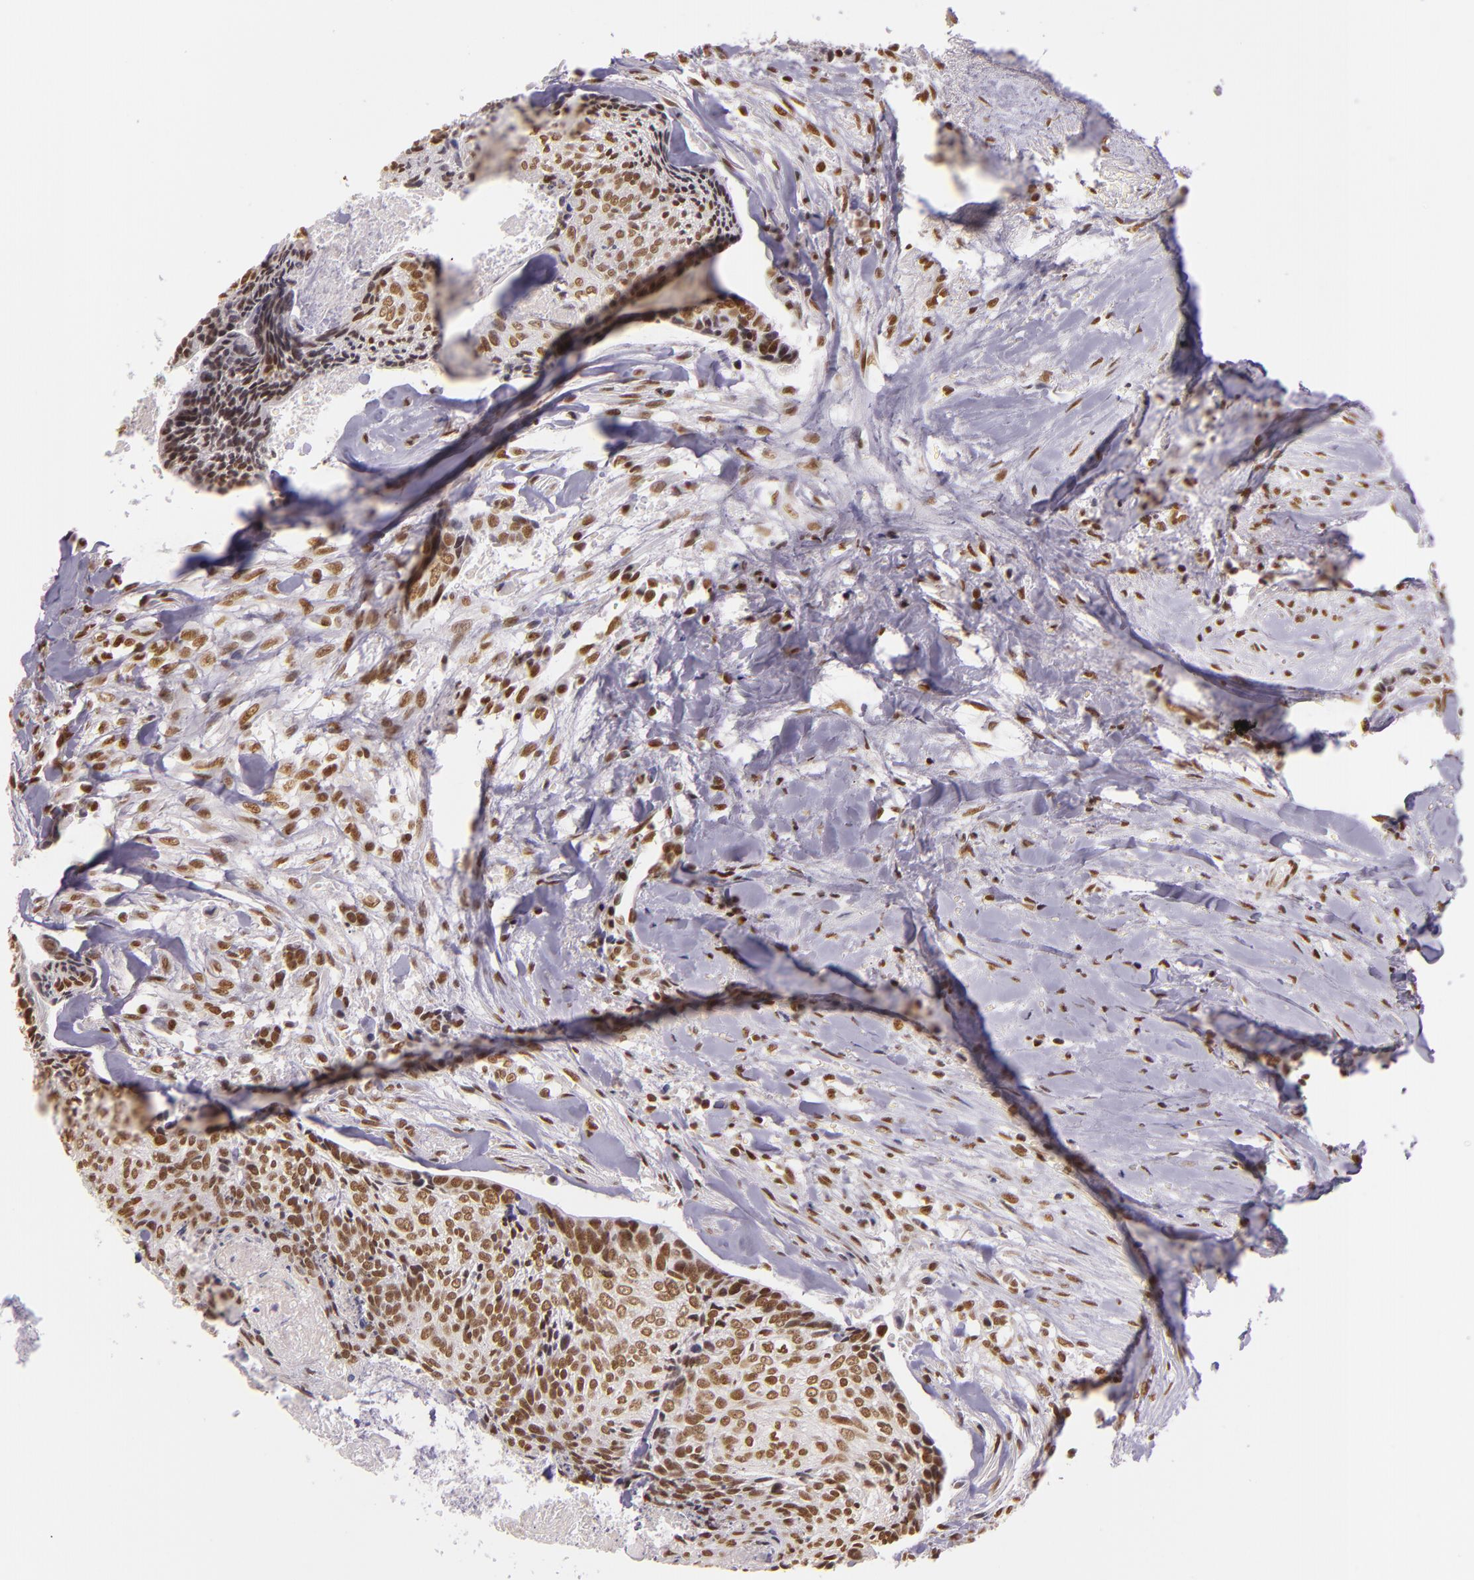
{"staining": {"intensity": "moderate", "quantity": ">75%", "location": "nuclear"}, "tissue": "head and neck cancer", "cell_type": "Tumor cells", "image_type": "cancer", "snomed": [{"axis": "morphology", "description": "Squamous cell carcinoma, NOS"}, {"axis": "topography", "description": "Salivary gland"}, {"axis": "topography", "description": "Head-Neck"}], "caption": "Immunohistochemical staining of human head and neck squamous cell carcinoma exhibits medium levels of moderate nuclear protein expression in approximately >75% of tumor cells.", "gene": "USF1", "patient": {"sex": "male", "age": 70}}